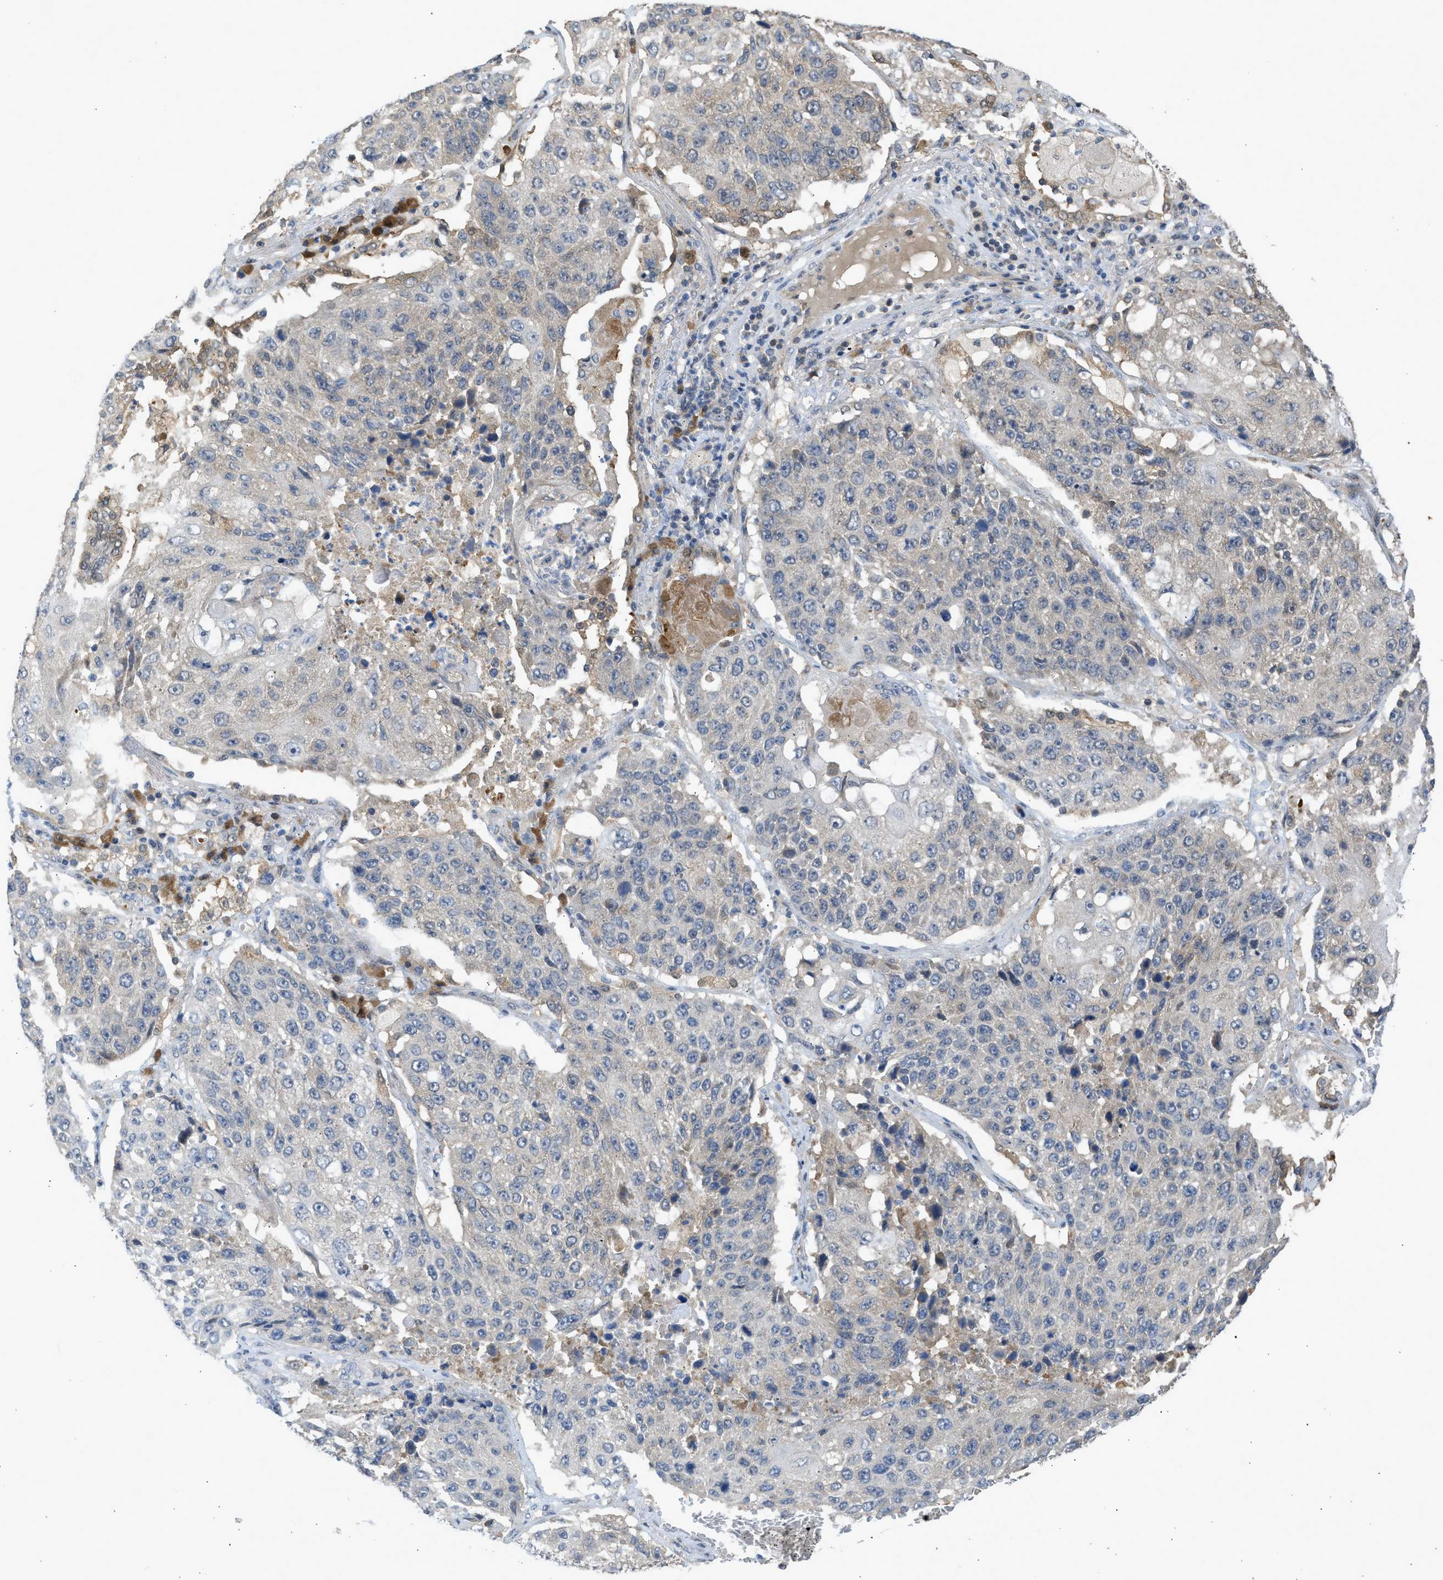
{"staining": {"intensity": "weak", "quantity": "<25%", "location": "cytoplasmic/membranous"}, "tissue": "lung cancer", "cell_type": "Tumor cells", "image_type": "cancer", "snomed": [{"axis": "morphology", "description": "Squamous cell carcinoma, NOS"}, {"axis": "topography", "description": "Lung"}], "caption": "The immunohistochemistry image has no significant positivity in tumor cells of squamous cell carcinoma (lung) tissue.", "gene": "MAPK7", "patient": {"sex": "male", "age": 61}}